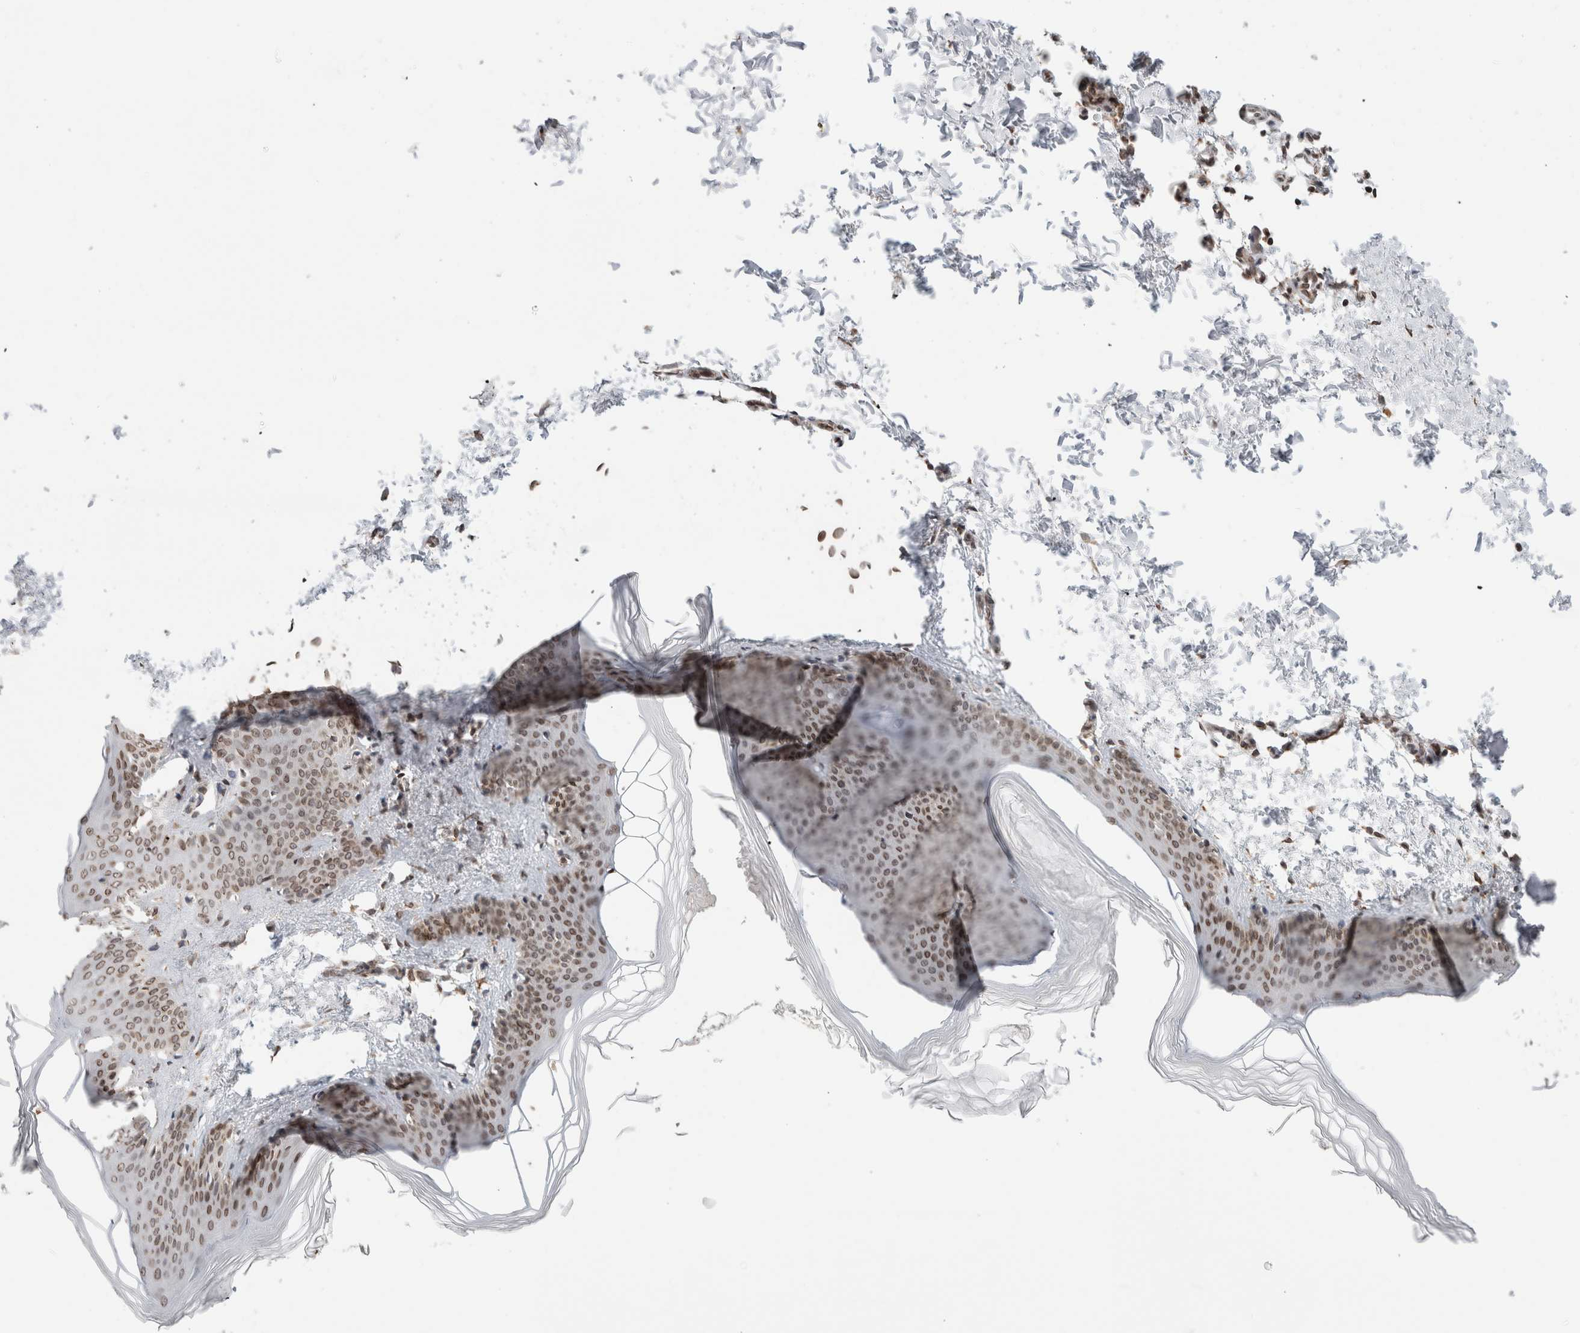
{"staining": {"intensity": "moderate", "quantity": ">75%", "location": "nuclear"}, "tissue": "skin", "cell_type": "Fibroblasts", "image_type": "normal", "snomed": [{"axis": "morphology", "description": "Normal tissue, NOS"}, {"axis": "topography", "description": "Skin"}], "caption": "IHC micrograph of unremarkable human skin stained for a protein (brown), which demonstrates medium levels of moderate nuclear expression in about >75% of fibroblasts.", "gene": "RBMX2", "patient": {"sex": "female", "age": 27}}